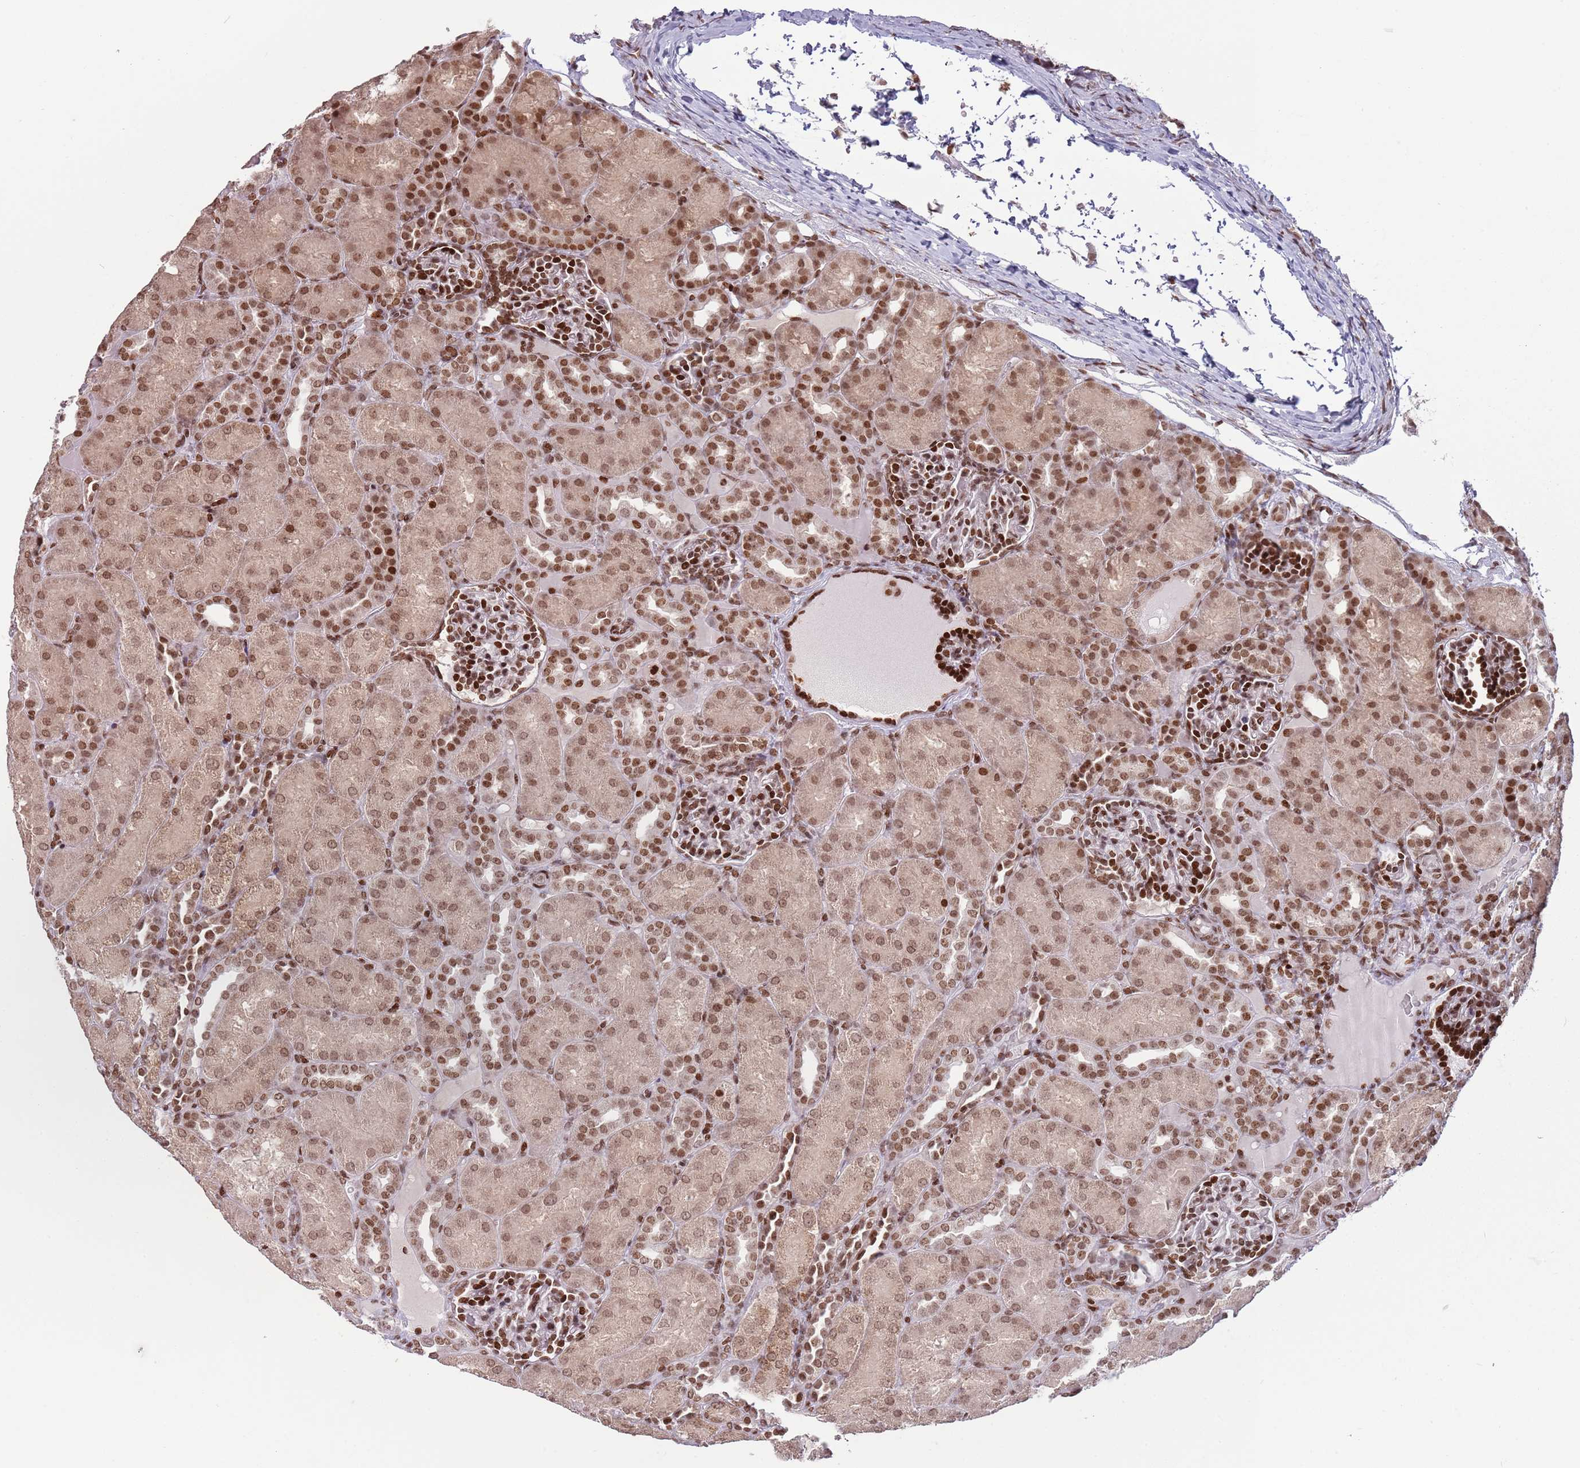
{"staining": {"intensity": "strong", "quantity": "25%-75%", "location": "nuclear"}, "tissue": "kidney", "cell_type": "Cells in glomeruli", "image_type": "normal", "snomed": [{"axis": "morphology", "description": "Normal tissue, NOS"}, {"axis": "topography", "description": "Kidney"}], "caption": "DAB immunohistochemical staining of unremarkable kidney displays strong nuclear protein expression in approximately 25%-75% of cells in glomeruli. (DAB (3,3'-diaminobenzidine) IHC, brown staining for protein, blue staining for nuclei).", "gene": "SH3RF3", "patient": {"sex": "male", "age": 1}}